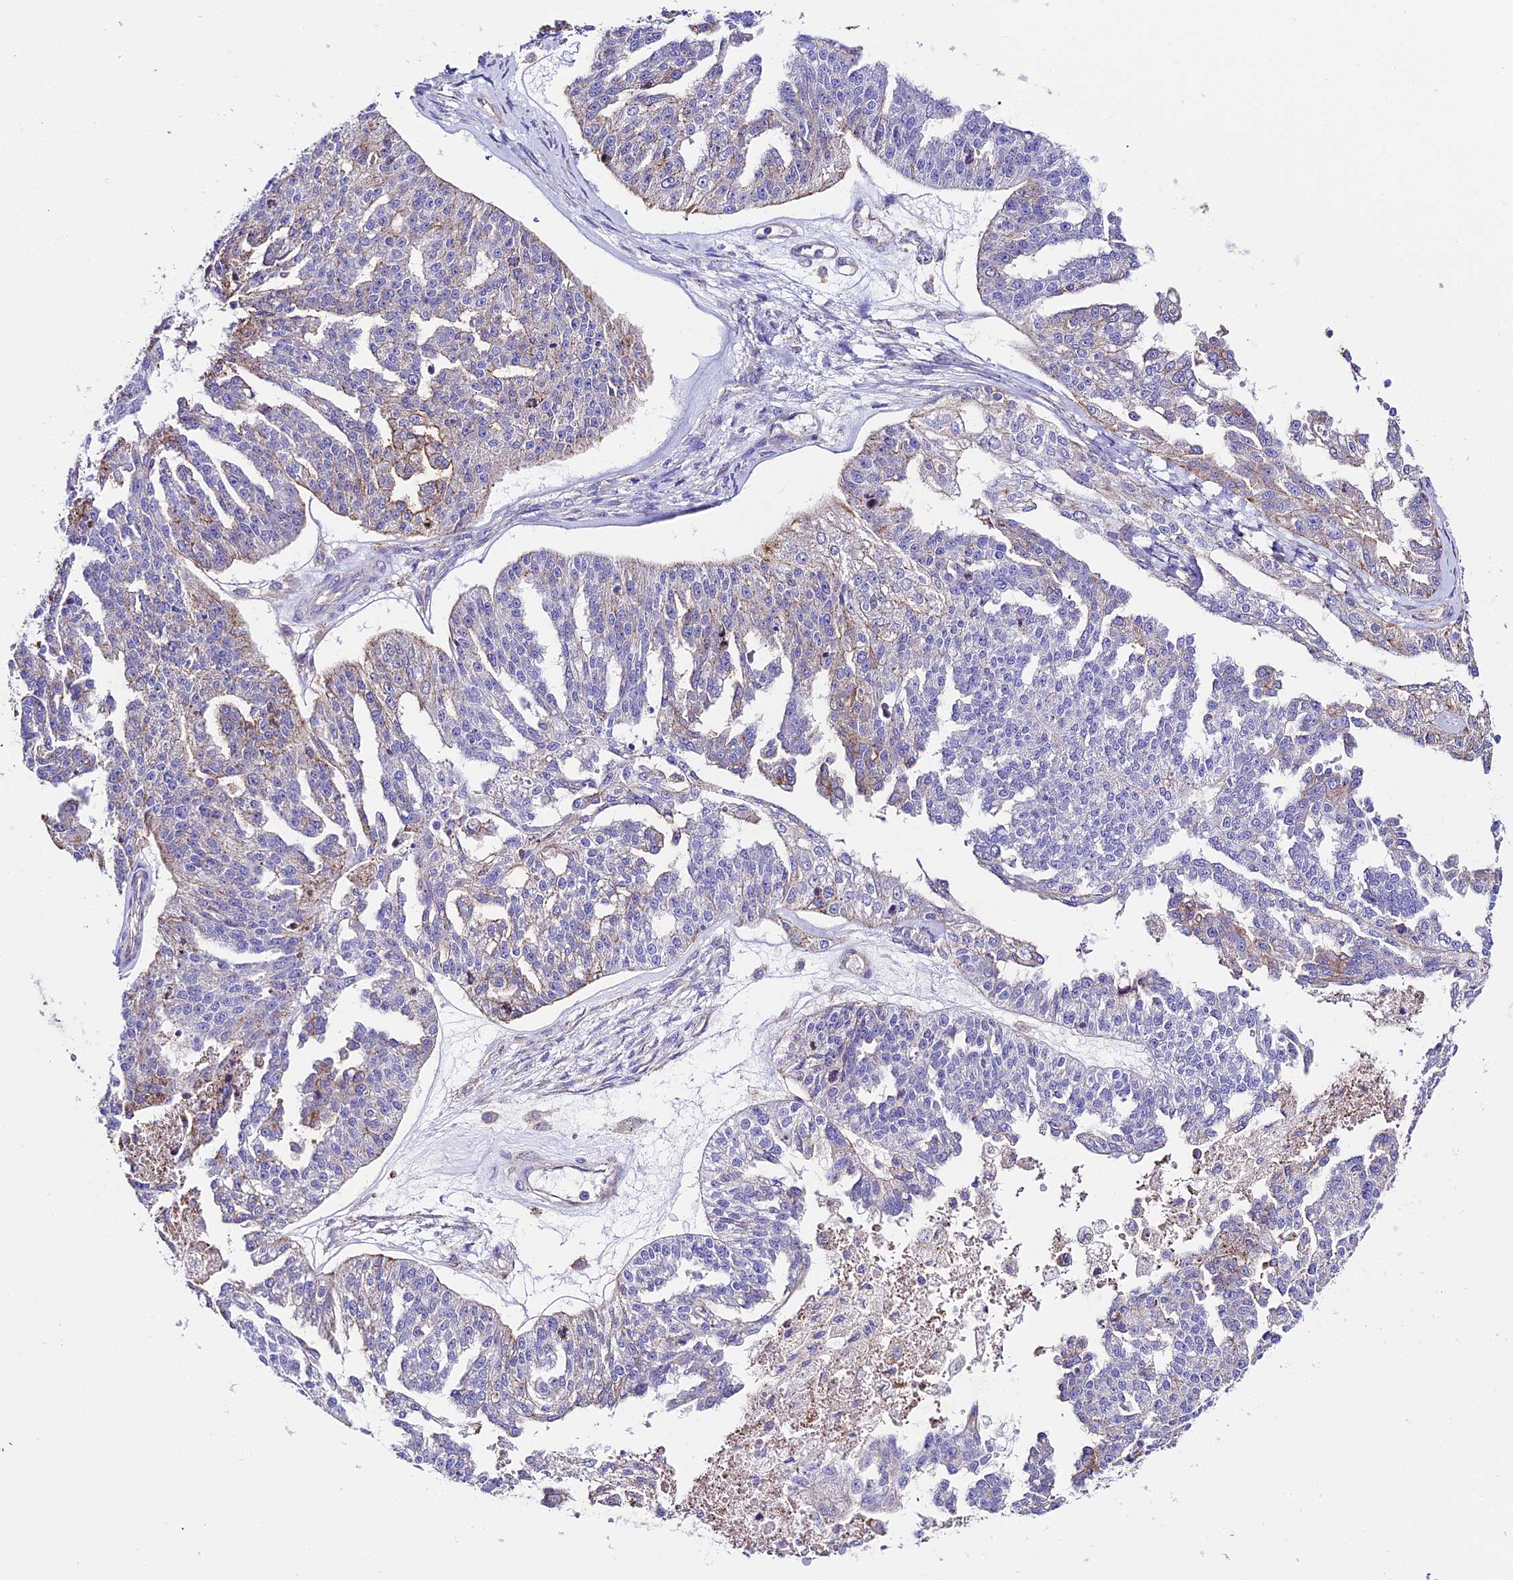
{"staining": {"intensity": "moderate", "quantity": "25%-75%", "location": "cytoplasmic/membranous"}, "tissue": "ovarian cancer", "cell_type": "Tumor cells", "image_type": "cancer", "snomed": [{"axis": "morphology", "description": "Cystadenocarcinoma, serous, NOS"}, {"axis": "topography", "description": "Ovary"}], "caption": "Human ovarian serous cystadenocarcinoma stained with a brown dye reveals moderate cytoplasmic/membranous positive positivity in about 25%-75% of tumor cells.", "gene": "QRFP", "patient": {"sex": "female", "age": 58}}